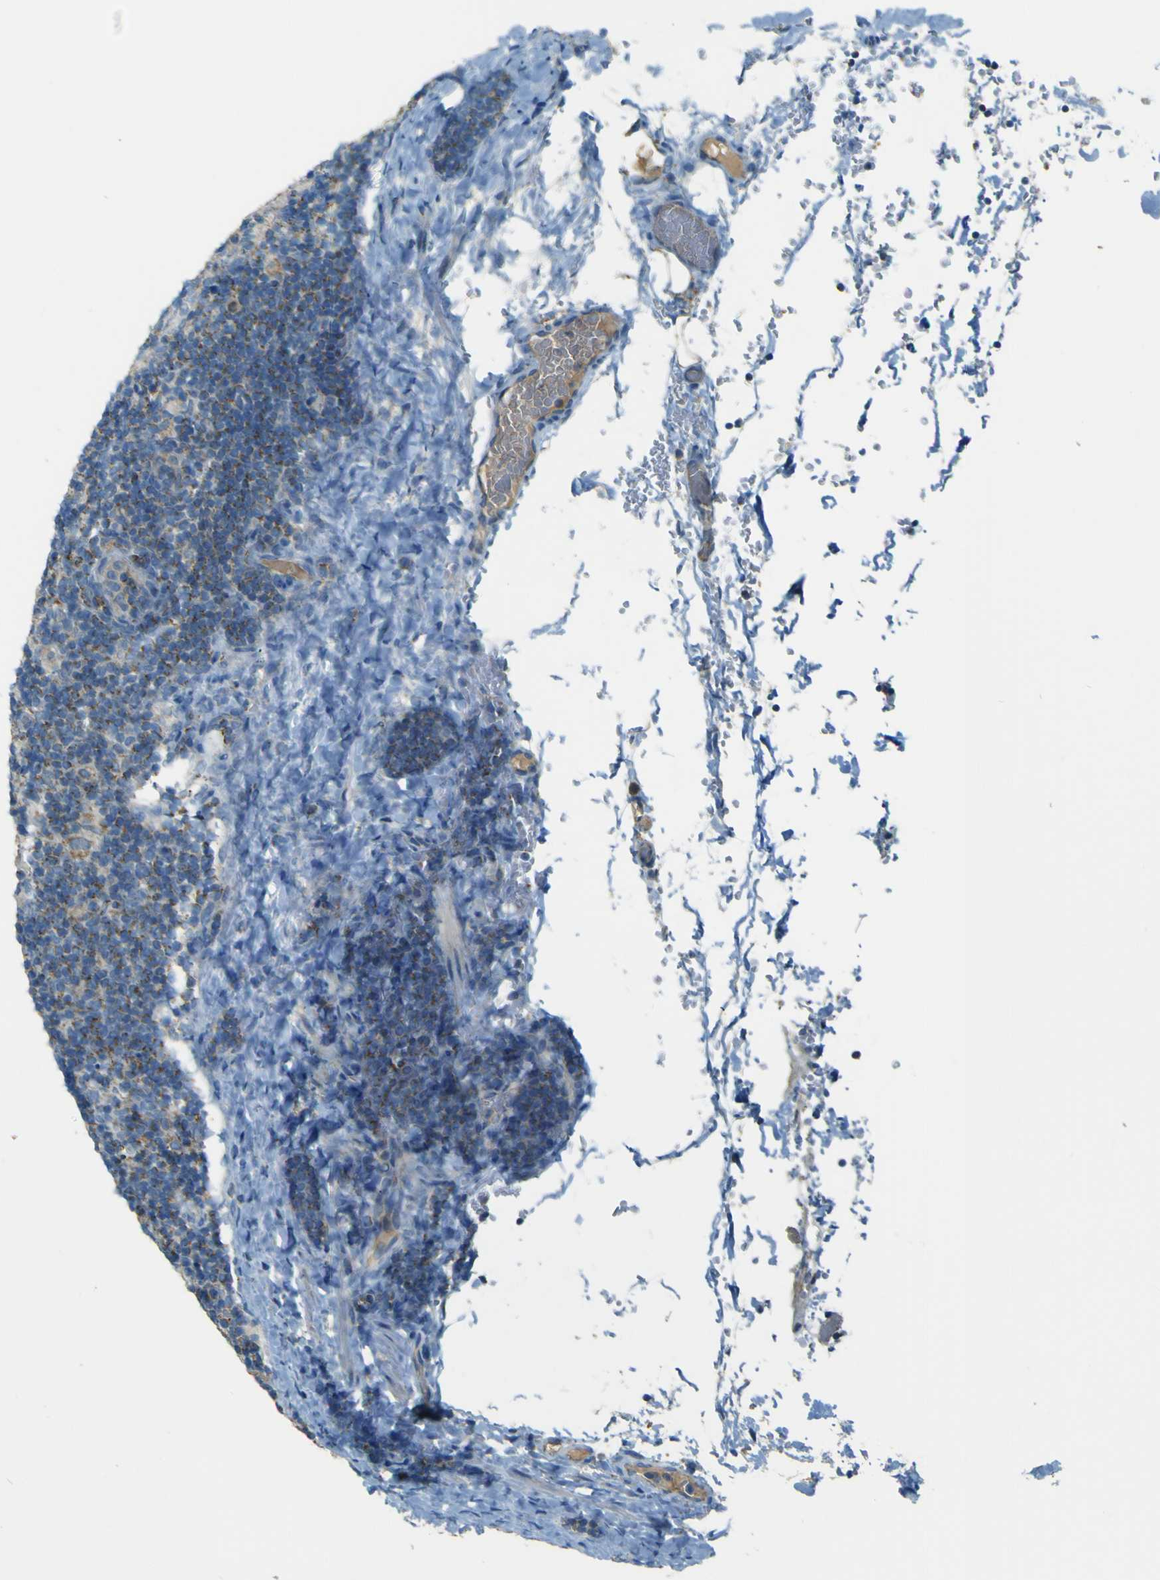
{"staining": {"intensity": "negative", "quantity": "none", "location": "none"}, "tissue": "lymph node", "cell_type": "Germinal center cells", "image_type": "normal", "snomed": [{"axis": "morphology", "description": "Normal tissue, NOS"}, {"axis": "topography", "description": "Lymph node"}], "caption": "IHC histopathology image of benign lymph node: lymph node stained with DAB (3,3'-diaminobenzidine) reveals no significant protein expression in germinal center cells.", "gene": "FKTN", "patient": {"sex": "female", "age": 14}}